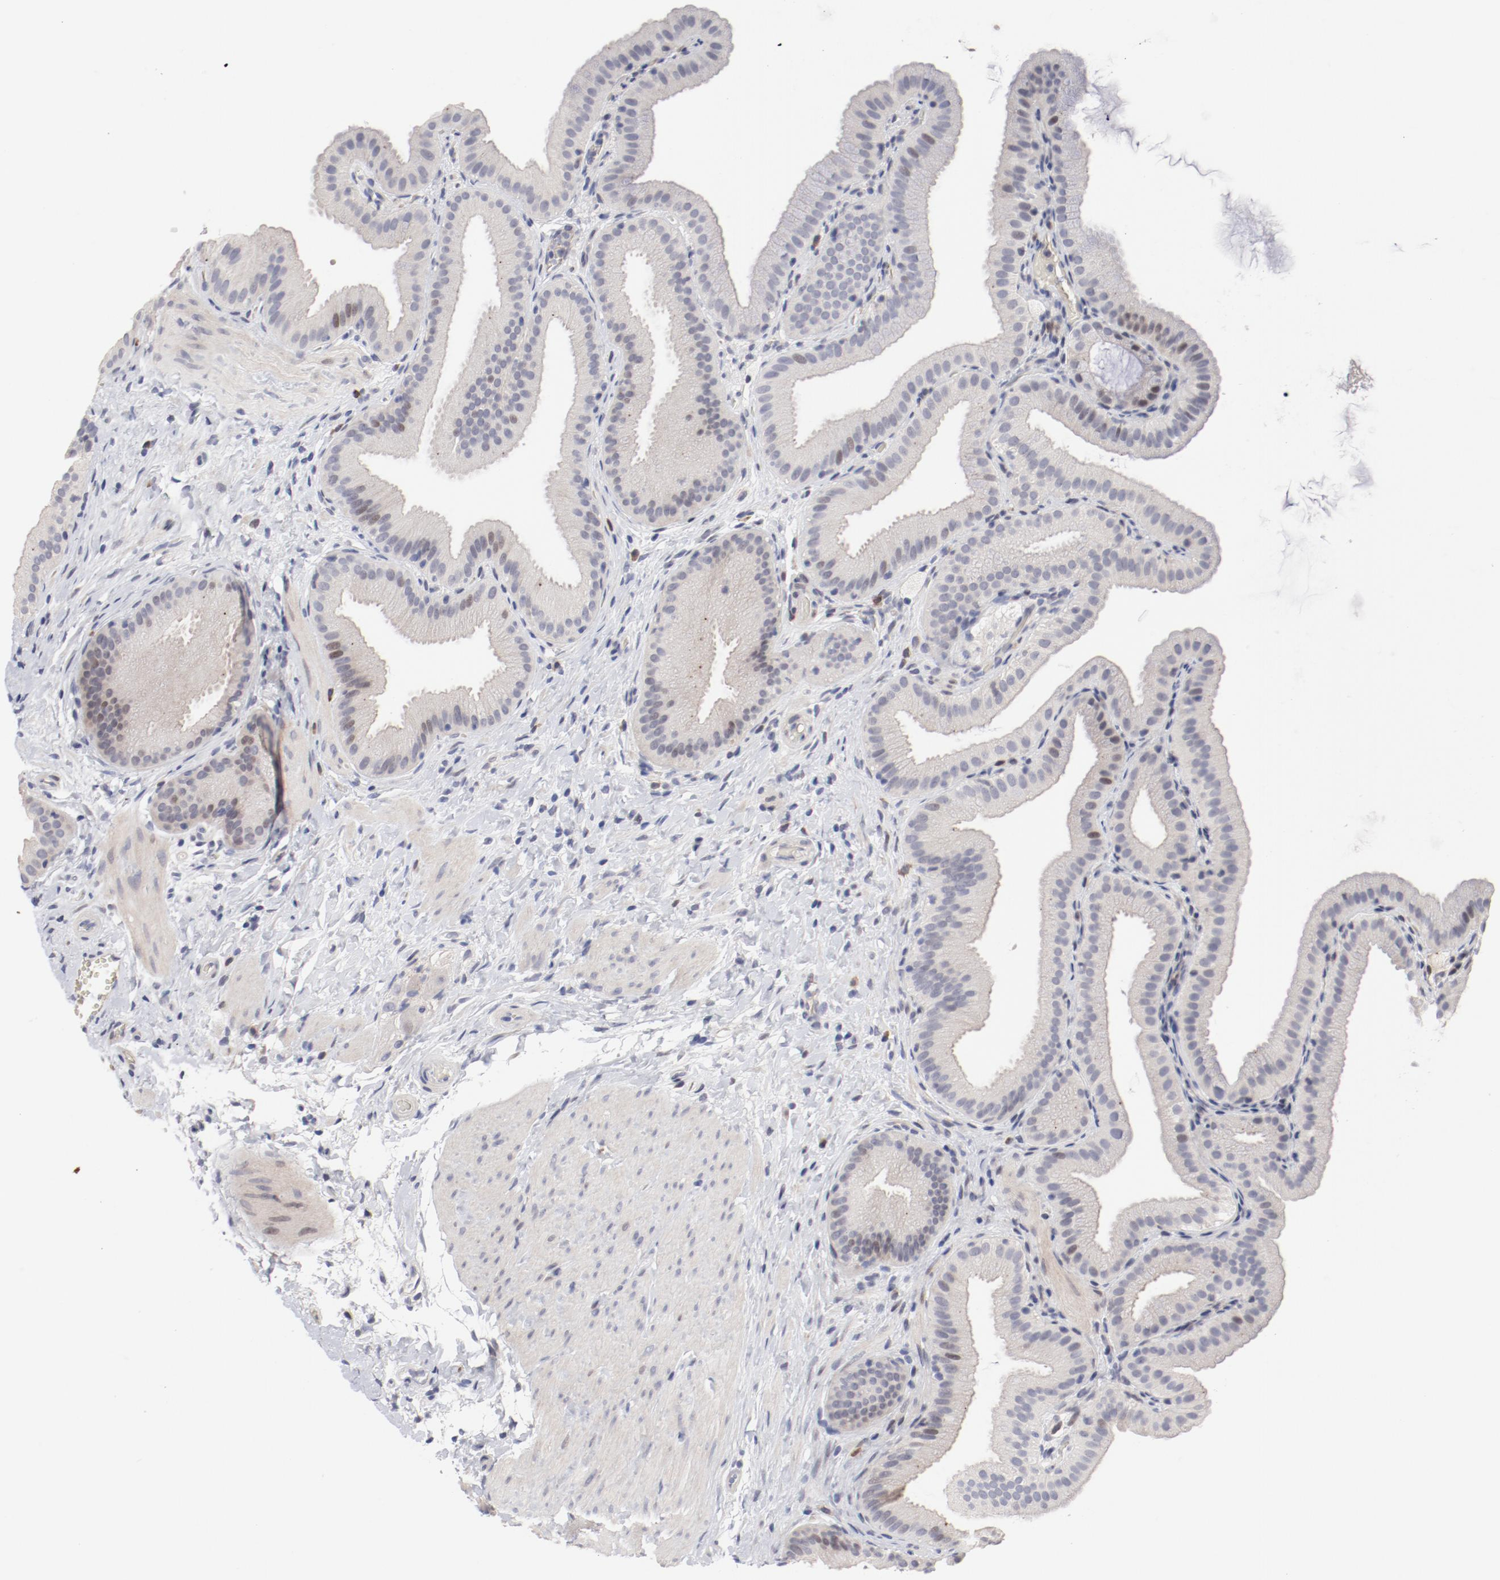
{"staining": {"intensity": "negative", "quantity": "none", "location": "none"}, "tissue": "gallbladder", "cell_type": "Glandular cells", "image_type": "normal", "snomed": [{"axis": "morphology", "description": "Normal tissue, NOS"}, {"axis": "topography", "description": "Gallbladder"}], "caption": "Glandular cells are negative for protein expression in normal human gallbladder.", "gene": "FSCB", "patient": {"sex": "female", "age": 63}}